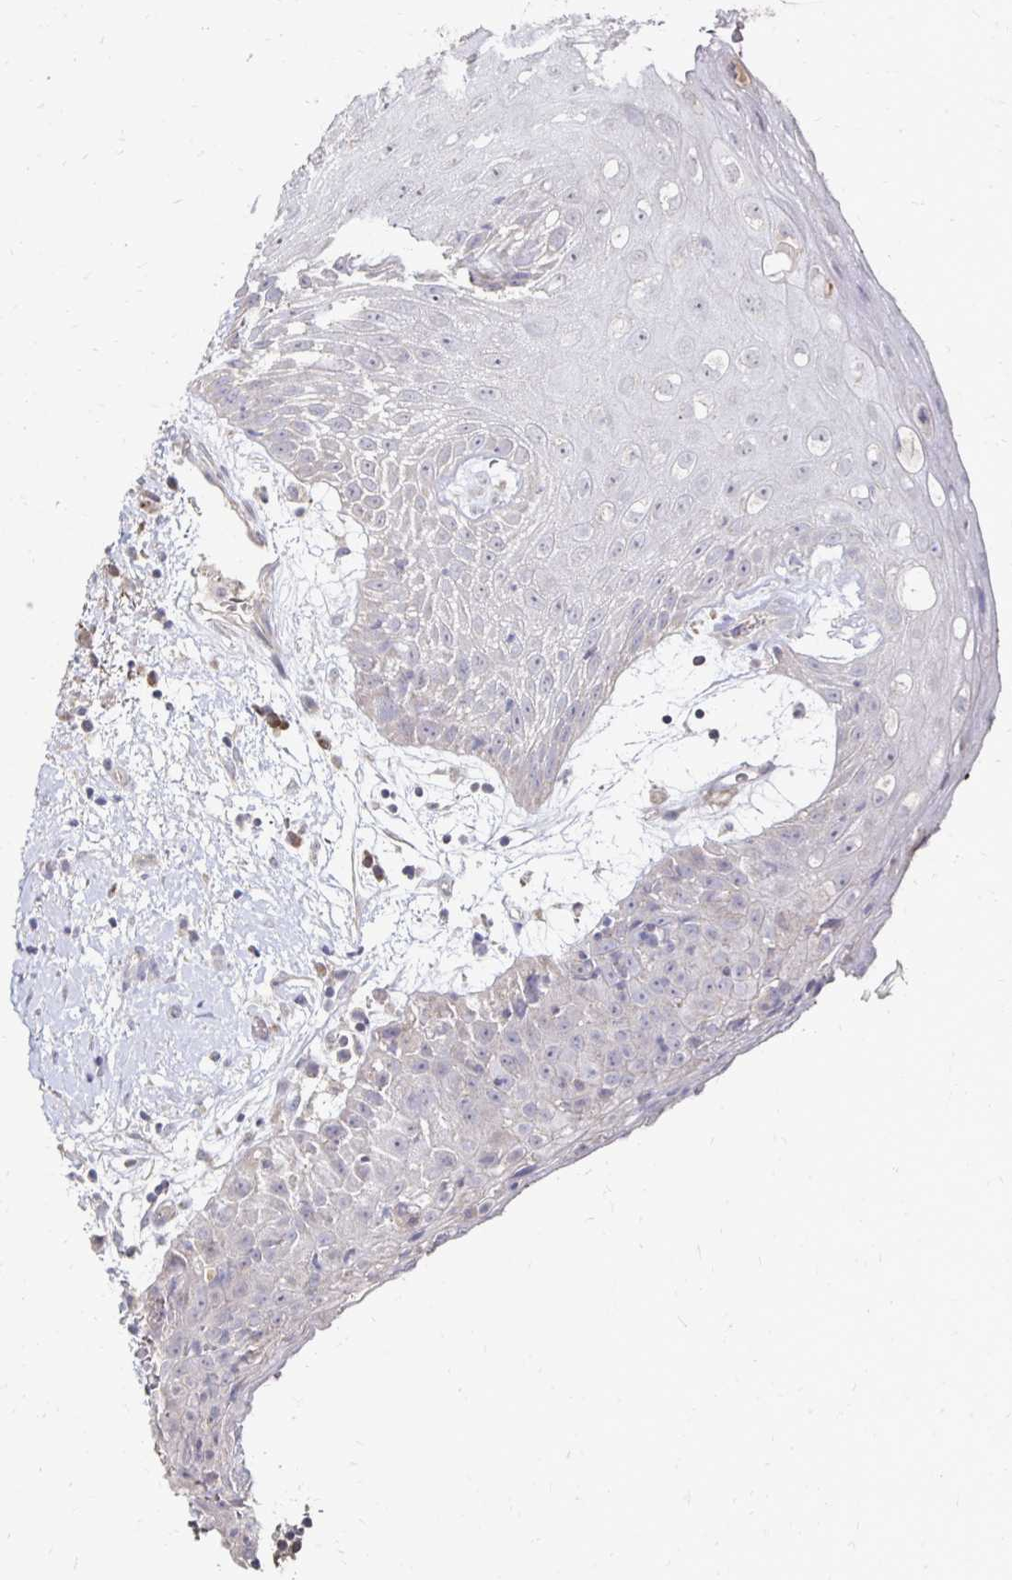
{"staining": {"intensity": "negative", "quantity": "none", "location": "none"}, "tissue": "oral mucosa", "cell_type": "Squamous epithelial cells", "image_type": "normal", "snomed": [{"axis": "morphology", "description": "Normal tissue, NOS"}, {"axis": "morphology", "description": "Squamous cell carcinoma, NOS"}, {"axis": "topography", "description": "Oral tissue"}, {"axis": "topography", "description": "Peripheral nerve tissue"}, {"axis": "topography", "description": "Head-Neck"}], "caption": "Immunohistochemistry (IHC) of normal human oral mucosa reveals no staining in squamous epithelial cells. (Stains: DAB (3,3'-diaminobenzidine) immunohistochemistry with hematoxylin counter stain, Microscopy: brightfield microscopy at high magnification).", "gene": "ZNF727", "patient": {"sex": "female", "age": 59}}